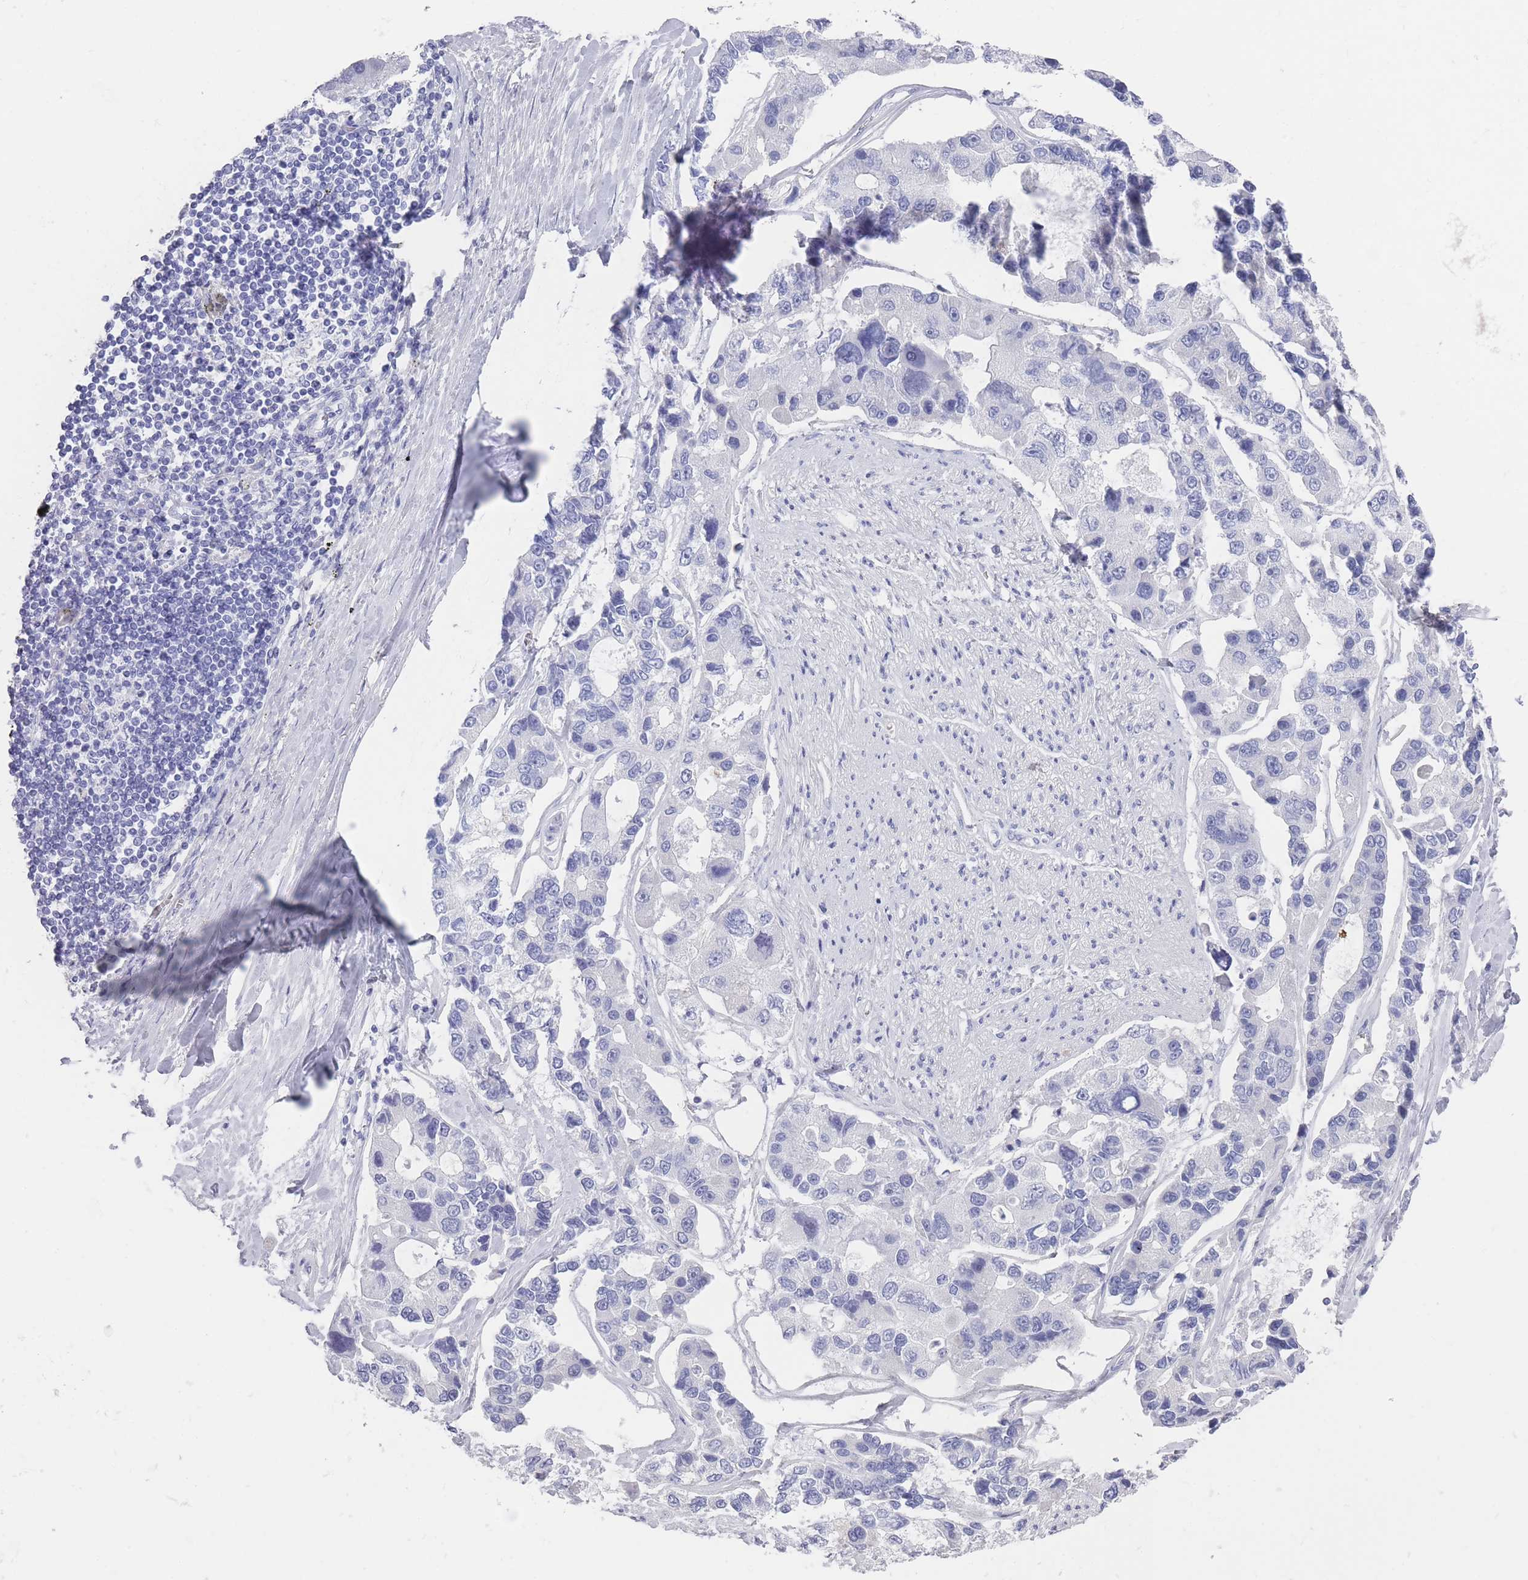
{"staining": {"intensity": "negative", "quantity": "none", "location": "none"}, "tissue": "lung cancer", "cell_type": "Tumor cells", "image_type": "cancer", "snomed": [{"axis": "morphology", "description": "Adenocarcinoma, NOS"}, {"axis": "topography", "description": "Lung"}], "caption": "A micrograph of human adenocarcinoma (lung) is negative for staining in tumor cells.", "gene": "RAB2B", "patient": {"sex": "female", "age": 54}}